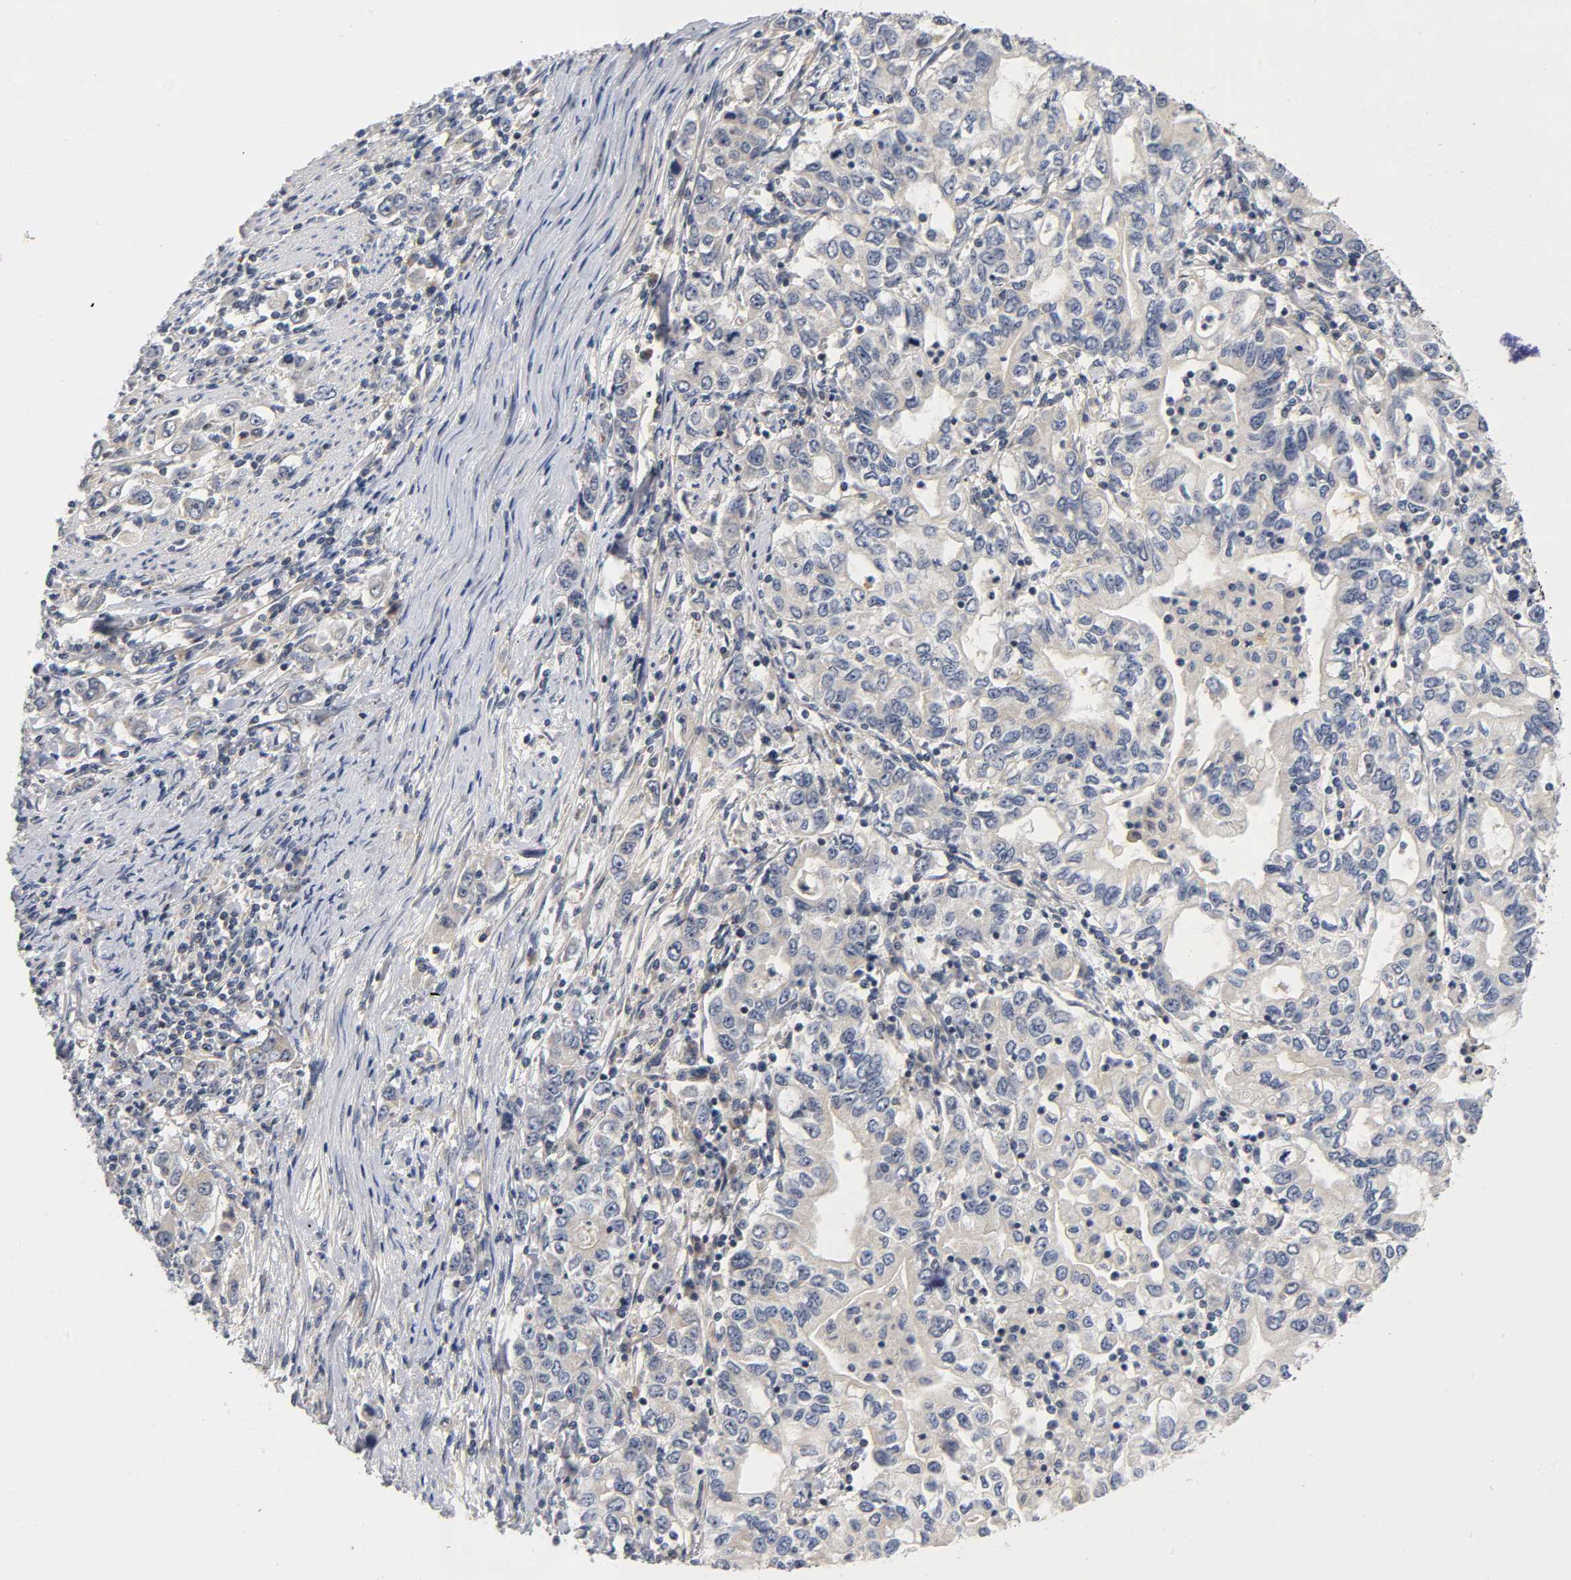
{"staining": {"intensity": "negative", "quantity": "none", "location": "none"}, "tissue": "stomach cancer", "cell_type": "Tumor cells", "image_type": "cancer", "snomed": [{"axis": "morphology", "description": "Adenocarcinoma, NOS"}, {"axis": "topography", "description": "Stomach, lower"}], "caption": "IHC micrograph of human stomach cancer (adenocarcinoma) stained for a protein (brown), which exhibits no expression in tumor cells.", "gene": "NRP1", "patient": {"sex": "female", "age": 72}}